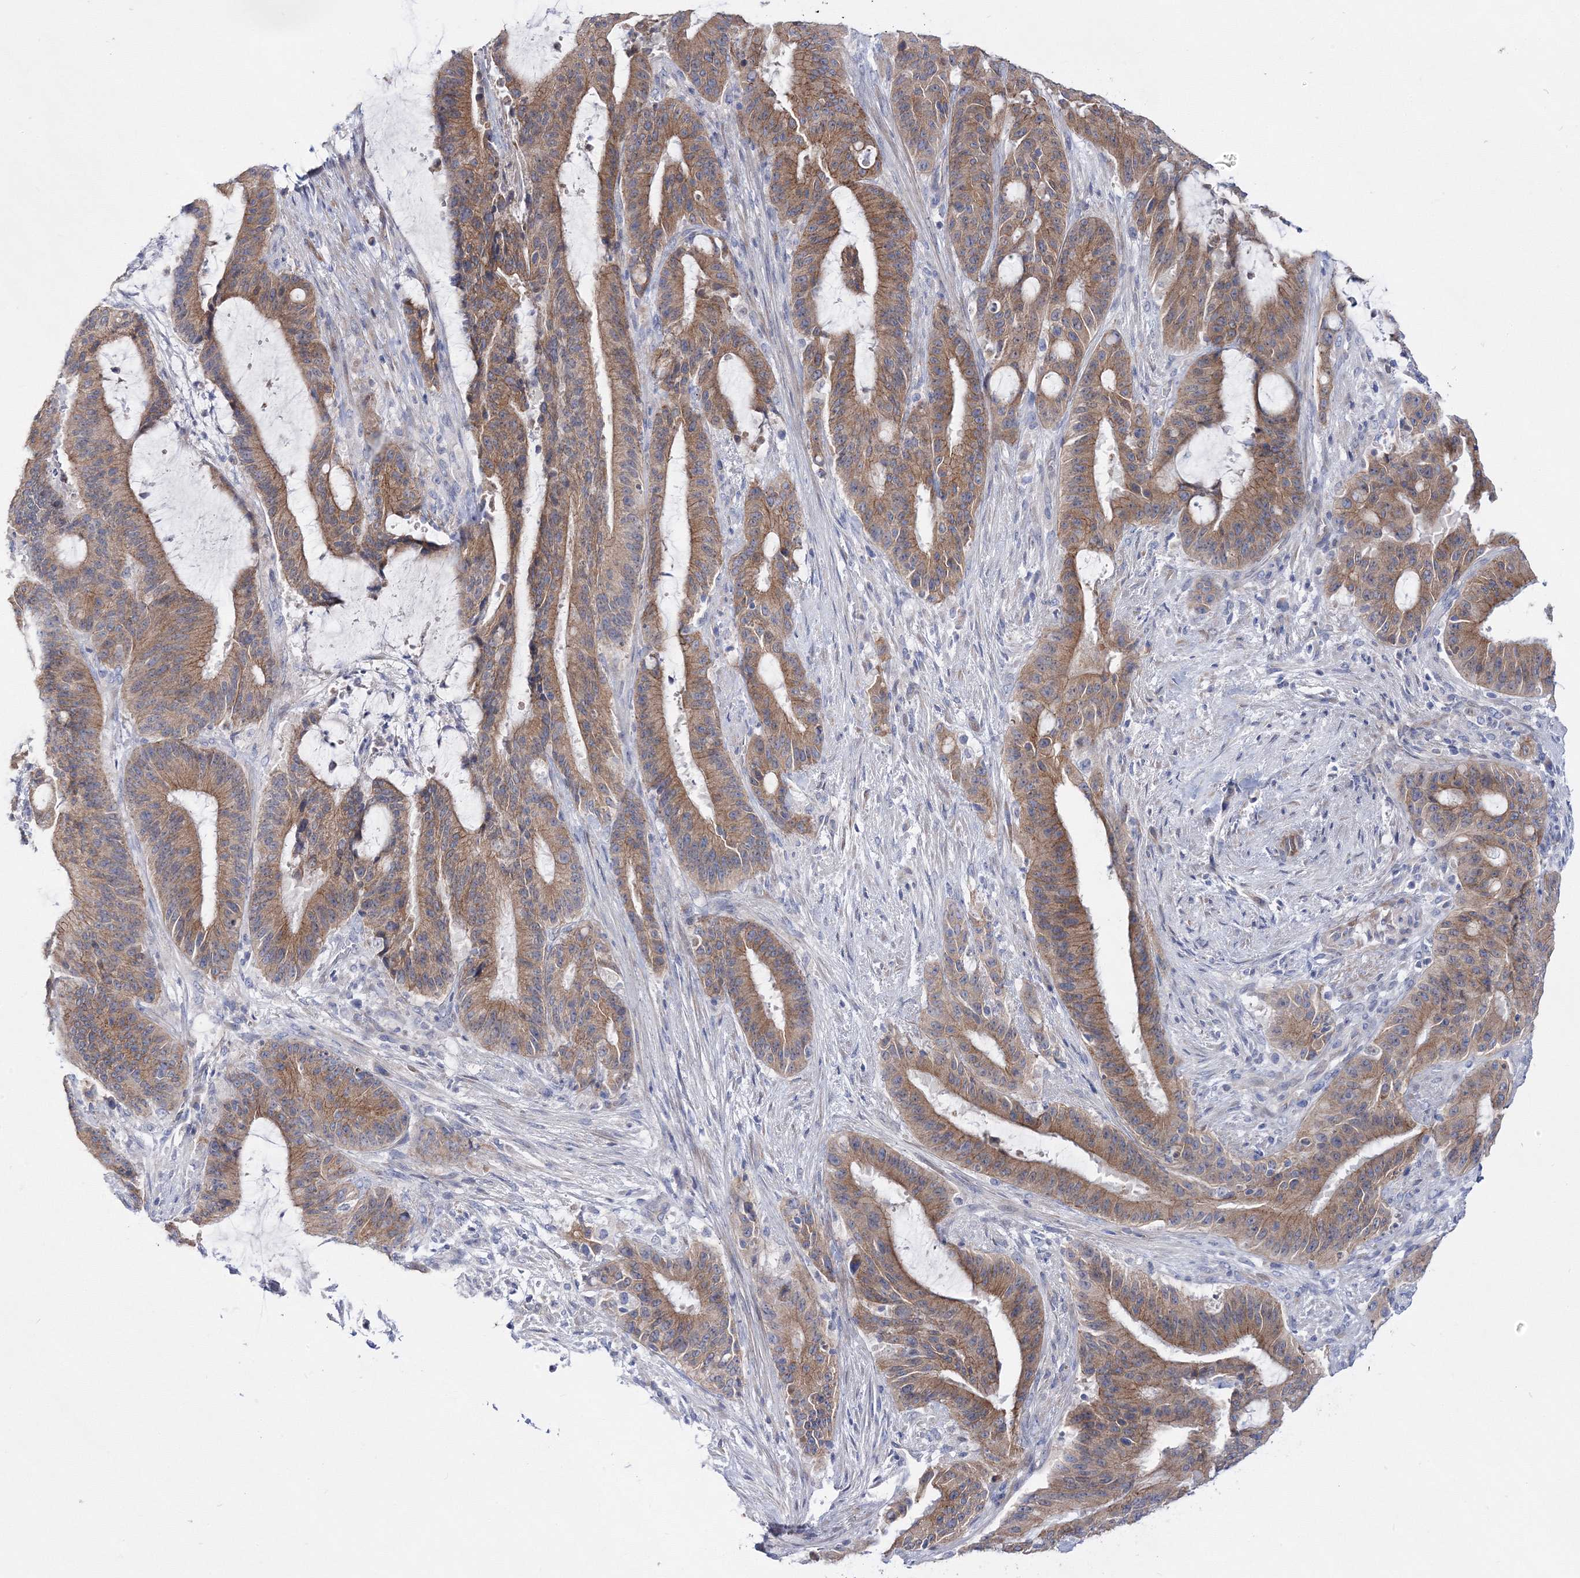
{"staining": {"intensity": "moderate", "quantity": ">75%", "location": "cytoplasmic/membranous"}, "tissue": "liver cancer", "cell_type": "Tumor cells", "image_type": "cancer", "snomed": [{"axis": "morphology", "description": "Normal tissue, NOS"}, {"axis": "morphology", "description": "Cholangiocarcinoma"}, {"axis": "topography", "description": "Liver"}, {"axis": "topography", "description": "Peripheral nerve tissue"}], "caption": "Tumor cells show moderate cytoplasmic/membranous expression in approximately >75% of cells in liver cholangiocarcinoma. (DAB = brown stain, brightfield microscopy at high magnification).", "gene": "ARHGAP32", "patient": {"sex": "female", "age": 73}}